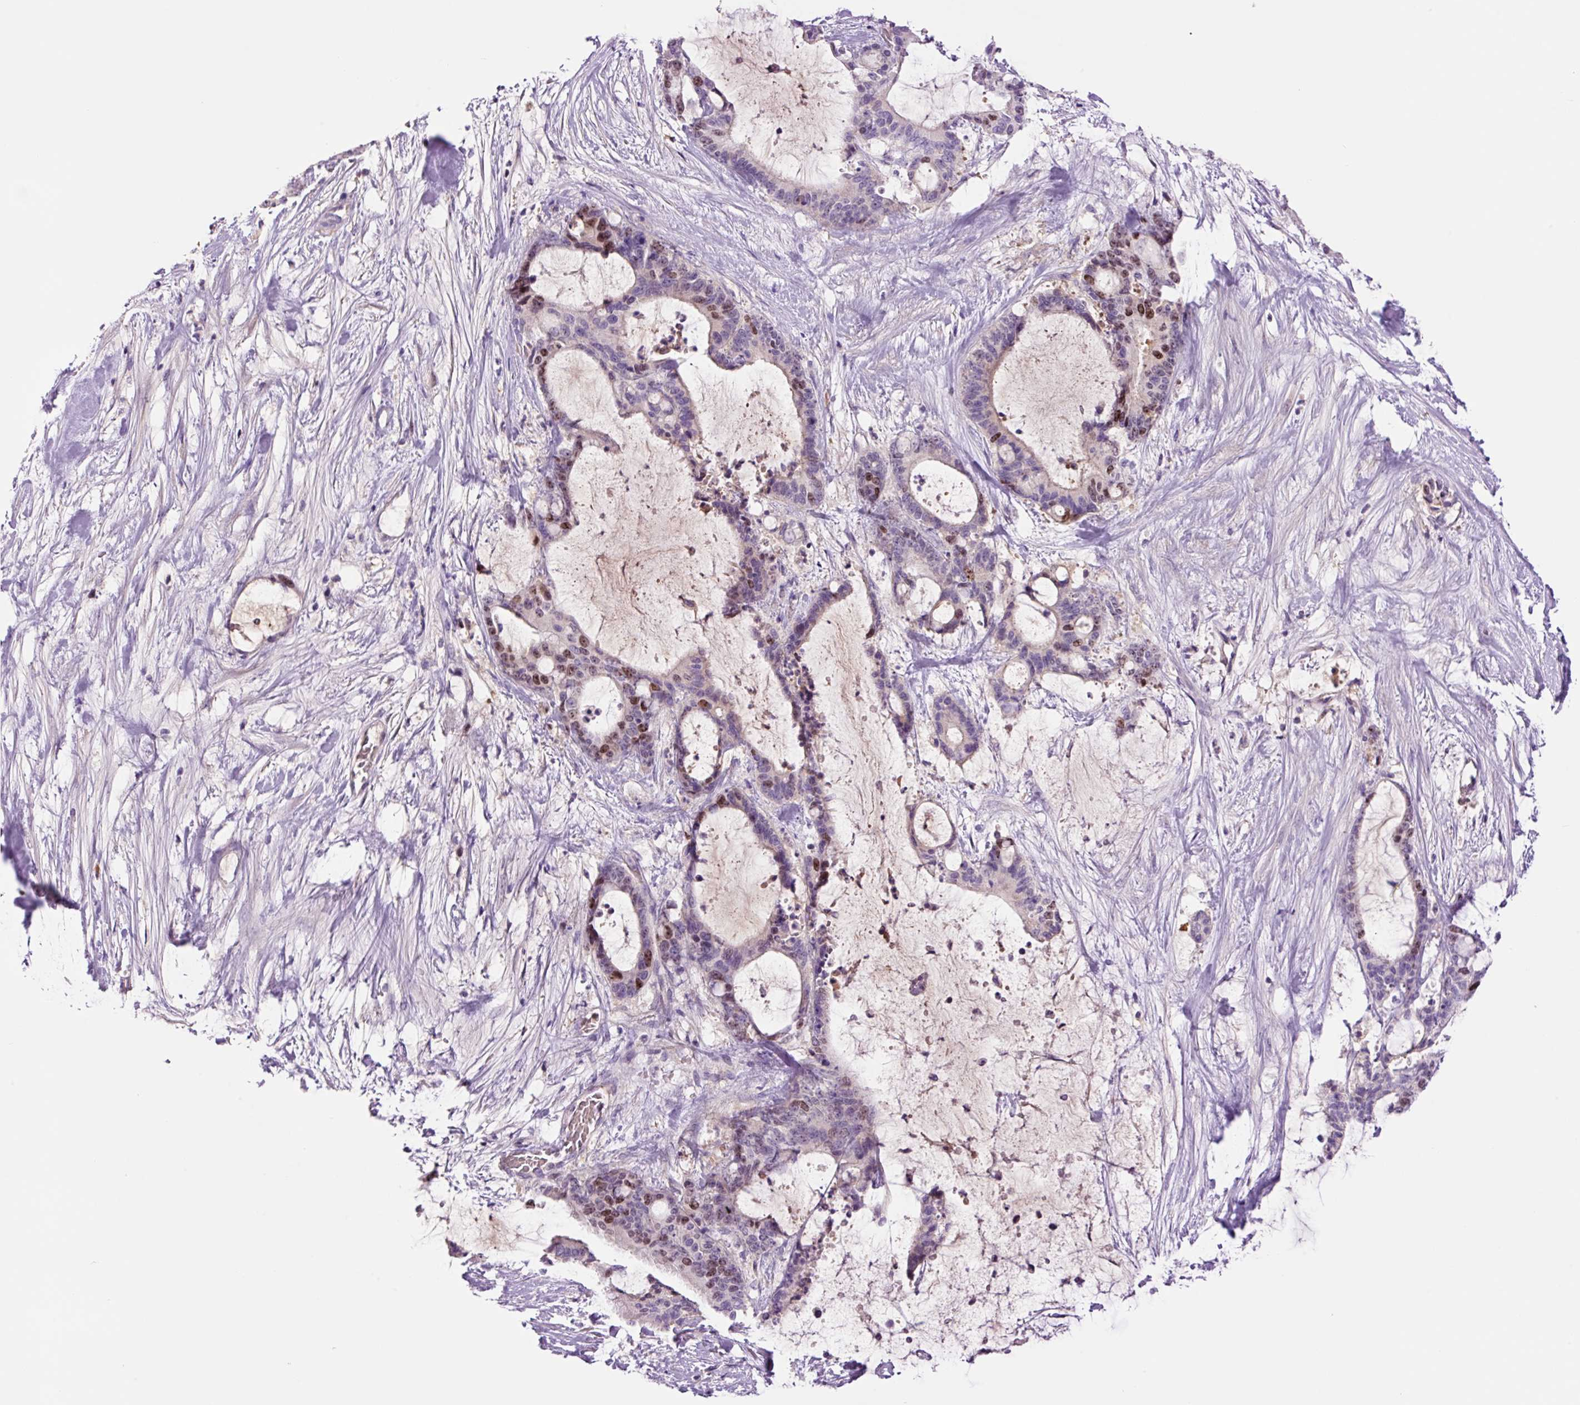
{"staining": {"intensity": "moderate", "quantity": "25%-75%", "location": "nuclear"}, "tissue": "liver cancer", "cell_type": "Tumor cells", "image_type": "cancer", "snomed": [{"axis": "morphology", "description": "Normal tissue, NOS"}, {"axis": "morphology", "description": "Cholangiocarcinoma"}, {"axis": "topography", "description": "Liver"}, {"axis": "topography", "description": "Peripheral nerve tissue"}], "caption": "Immunohistochemical staining of human liver cancer demonstrates moderate nuclear protein staining in about 25%-75% of tumor cells.", "gene": "DPPA4", "patient": {"sex": "female", "age": 73}}